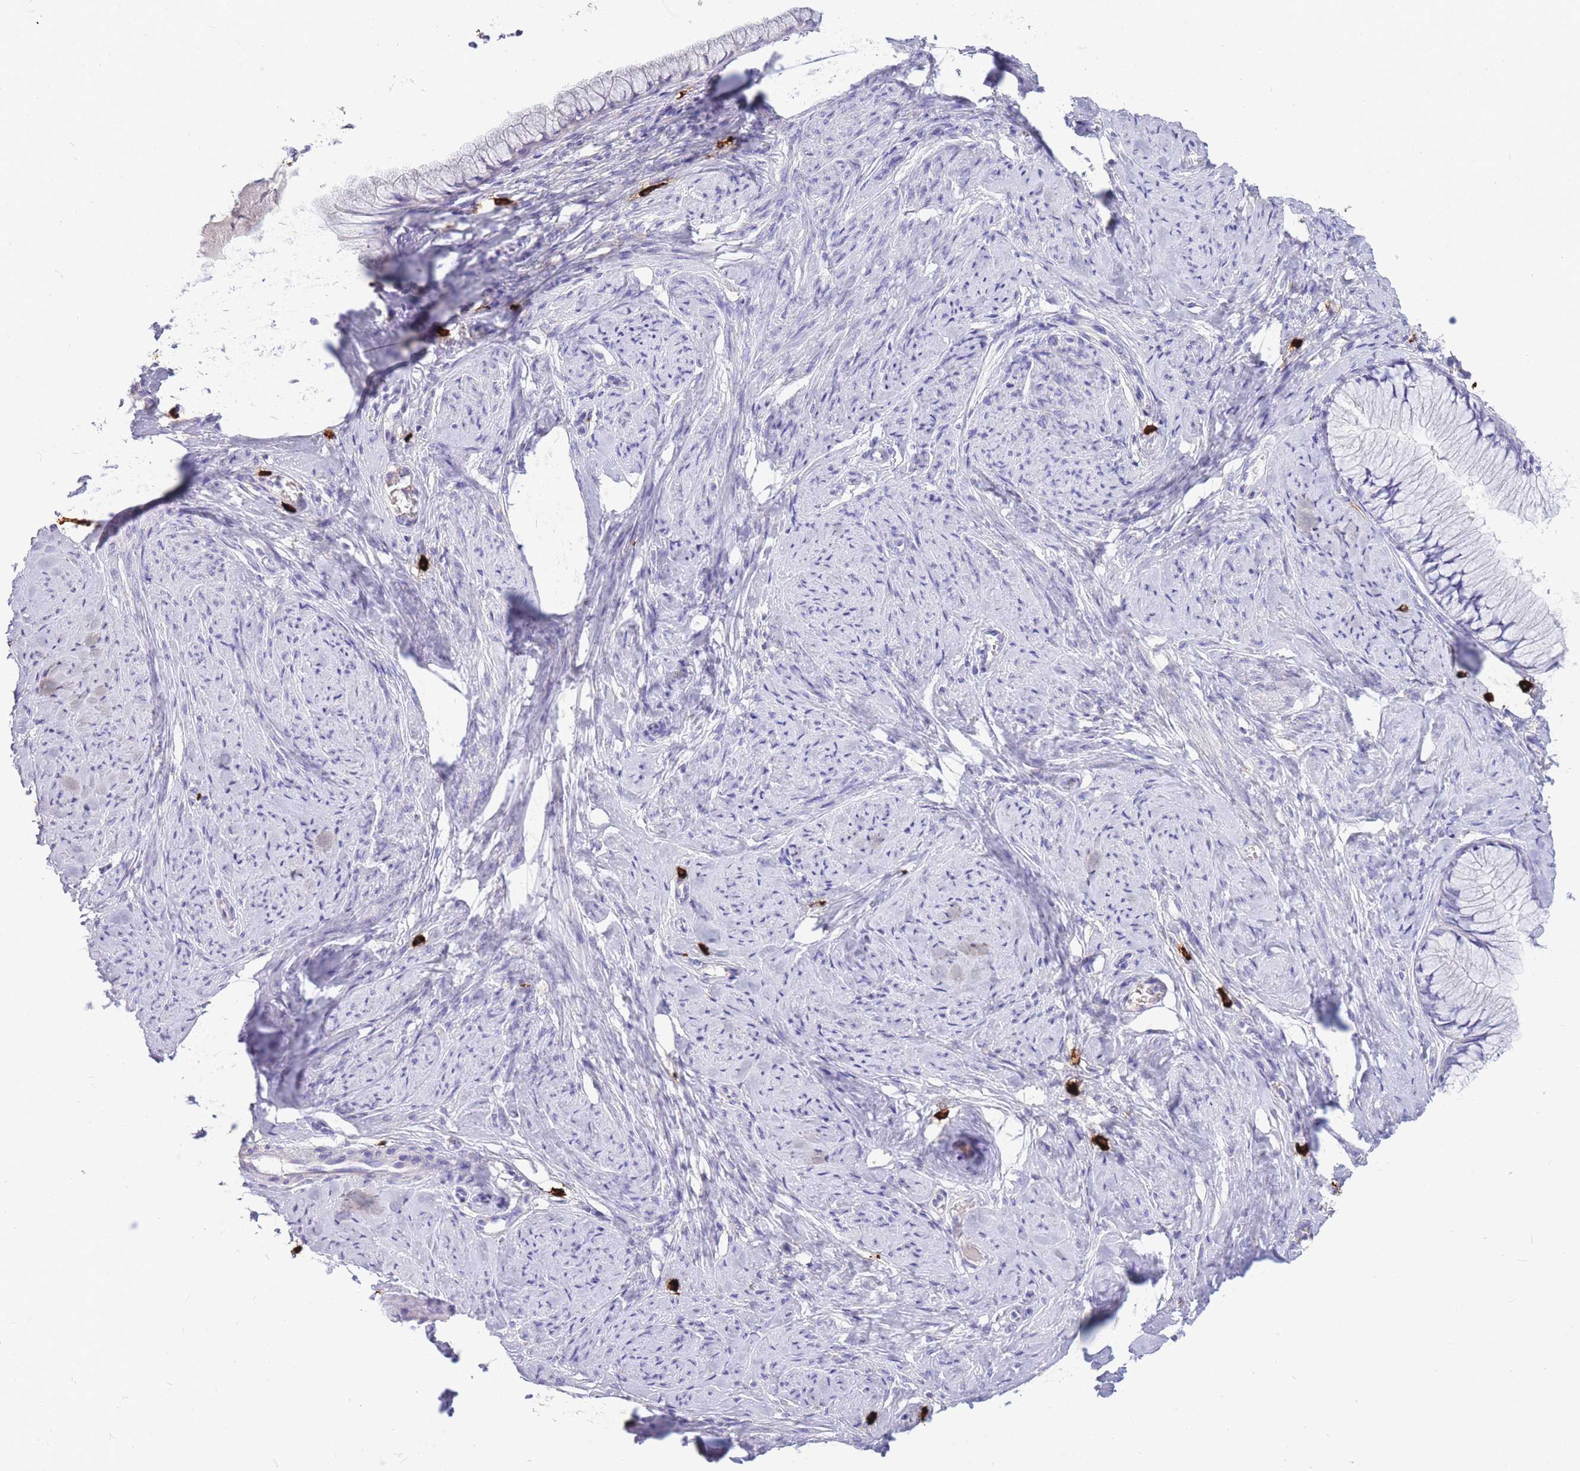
{"staining": {"intensity": "negative", "quantity": "none", "location": "none"}, "tissue": "cervix", "cell_type": "Glandular cells", "image_type": "normal", "snomed": [{"axis": "morphology", "description": "Normal tissue, NOS"}, {"axis": "topography", "description": "Cervix"}], "caption": "Human cervix stained for a protein using immunohistochemistry (IHC) demonstrates no expression in glandular cells.", "gene": "TPSAB1", "patient": {"sex": "female", "age": 42}}